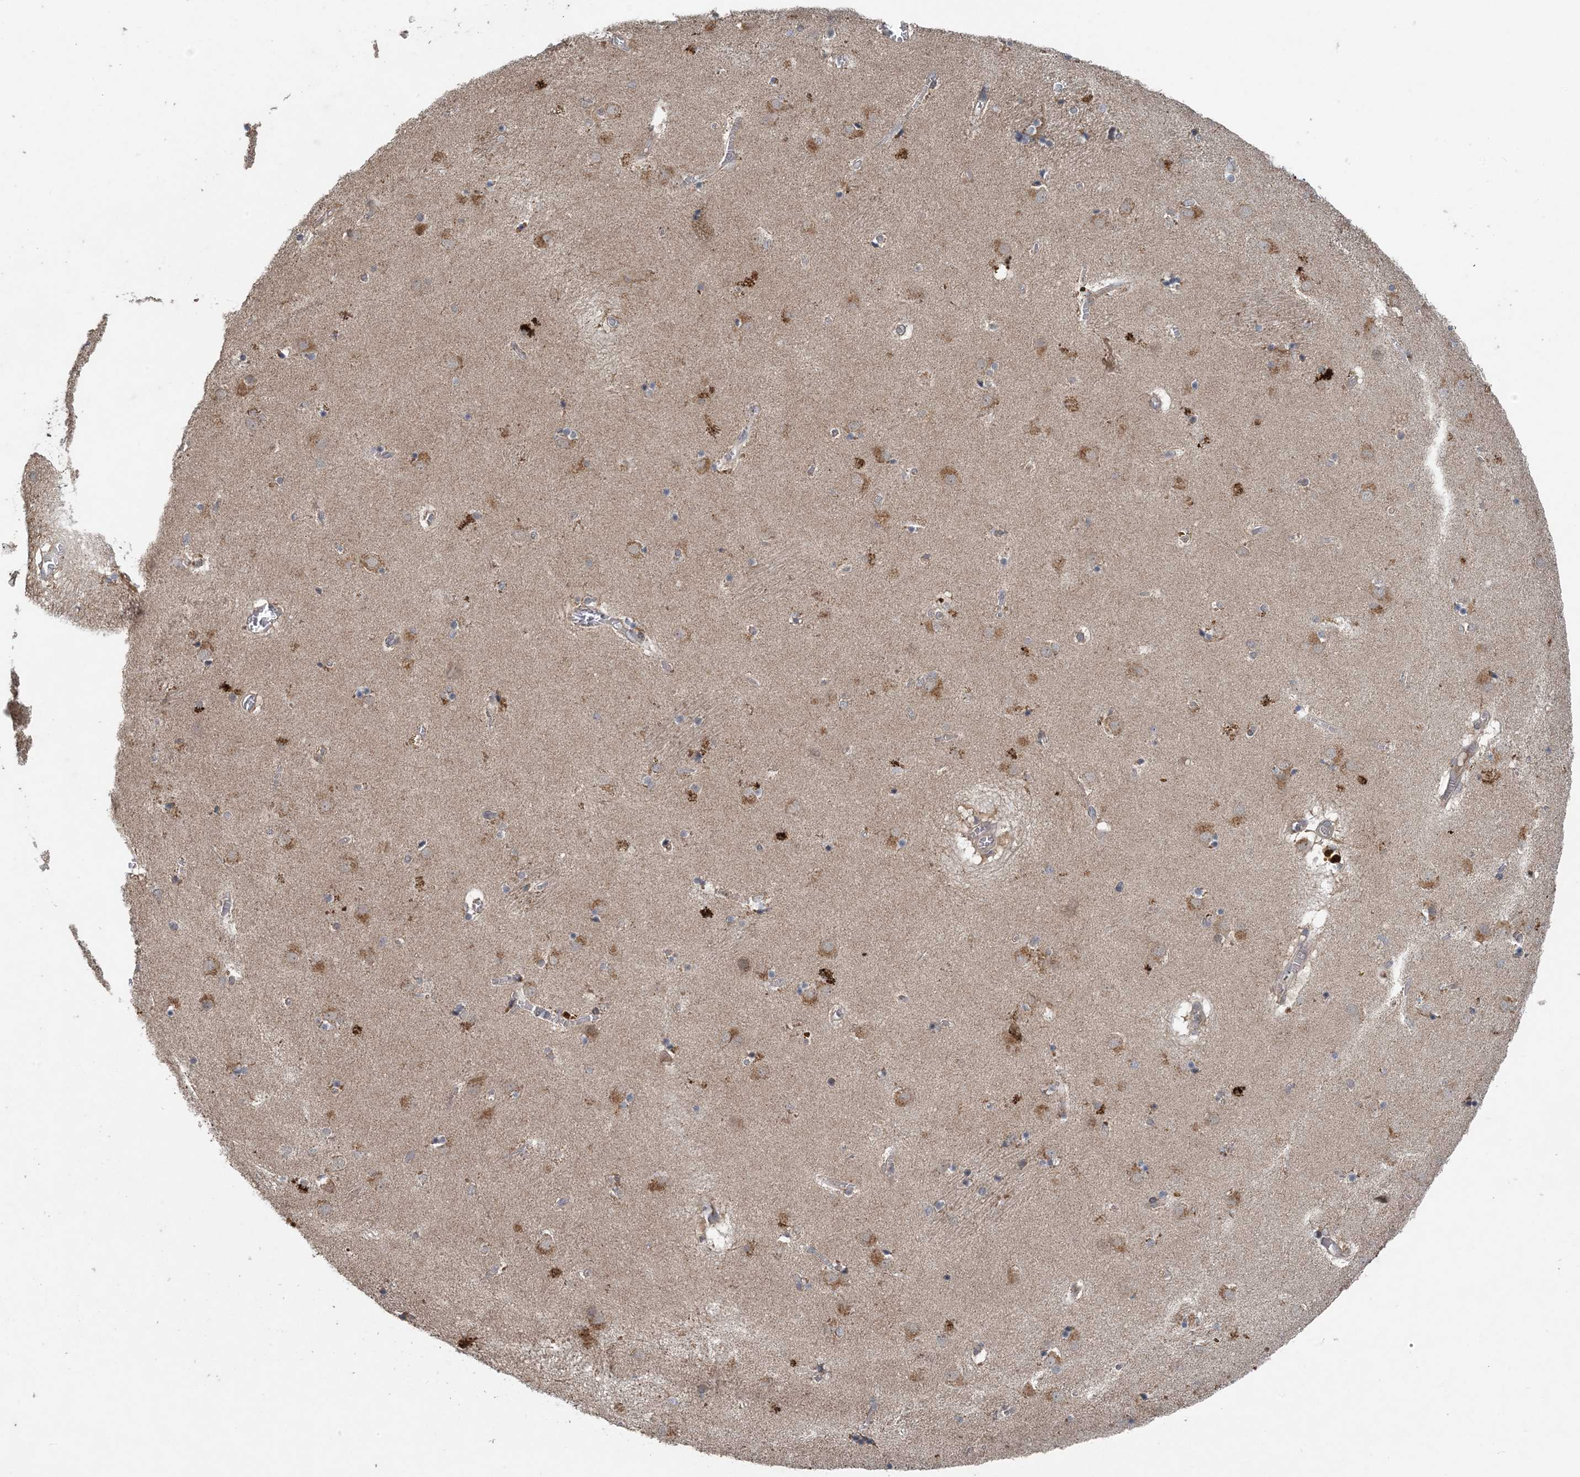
{"staining": {"intensity": "negative", "quantity": "none", "location": "none"}, "tissue": "caudate", "cell_type": "Glial cells", "image_type": "normal", "snomed": [{"axis": "morphology", "description": "Normal tissue, NOS"}, {"axis": "topography", "description": "Lateral ventricle wall"}], "caption": "Immunohistochemistry (IHC) photomicrograph of unremarkable caudate: human caudate stained with DAB (3,3'-diaminobenzidine) displays no significant protein positivity in glial cells. (DAB (3,3'-diaminobenzidine) IHC, high magnification).", "gene": "MYO9B", "patient": {"sex": "male", "age": 70}}